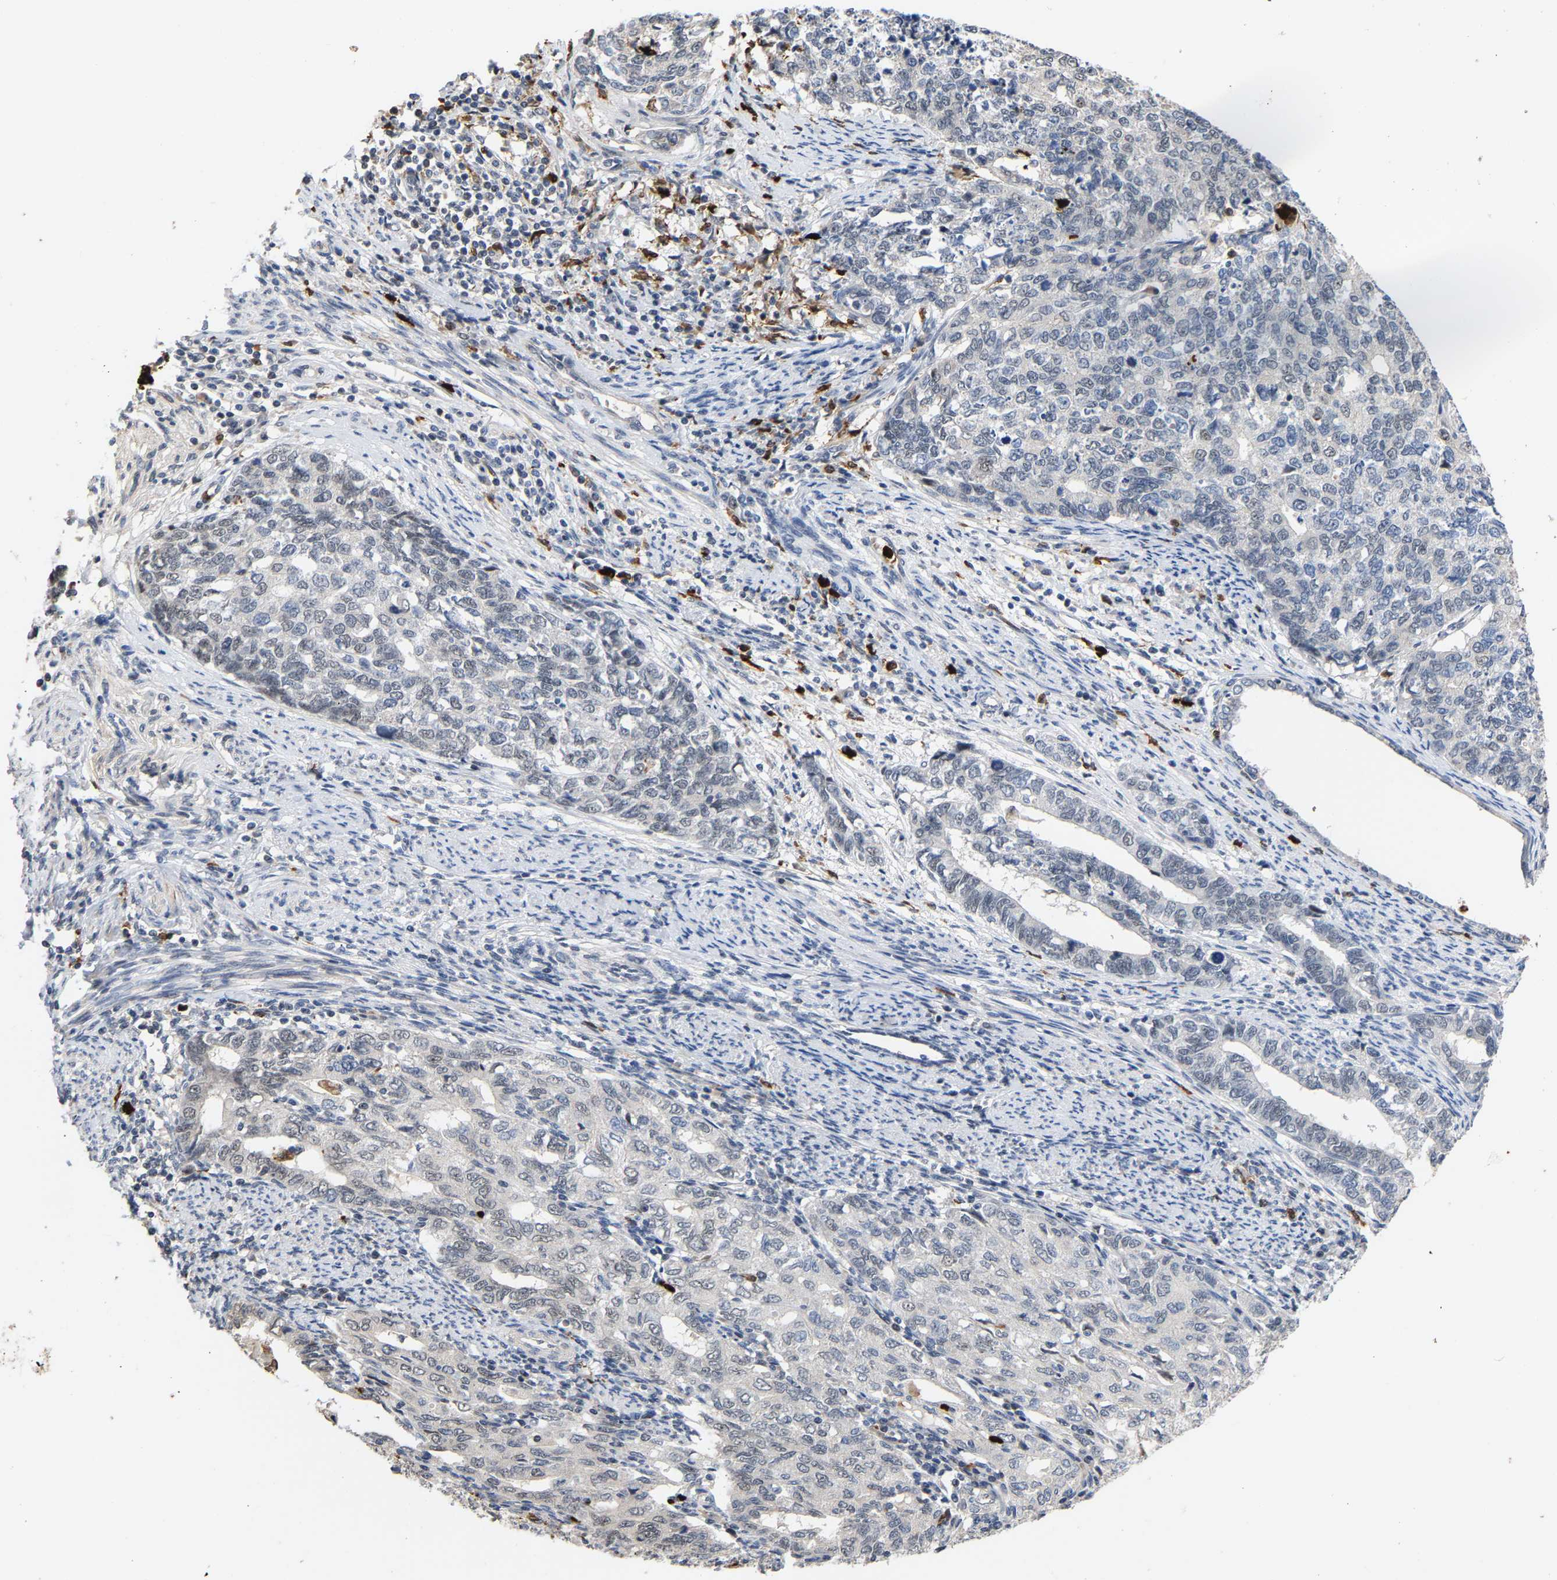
{"staining": {"intensity": "weak", "quantity": "<25%", "location": "nuclear"}, "tissue": "cervical cancer", "cell_type": "Tumor cells", "image_type": "cancer", "snomed": [{"axis": "morphology", "description": "Squamous cell carcinoma, NOS"}, {"axis": "topography", "description": "Cervix"}], "caption": "The image exhibits no significant positivity in tumor cells of cervical cancer.", "gene": "TDRD7", "patient": {"sex": "female", "age": 63}}